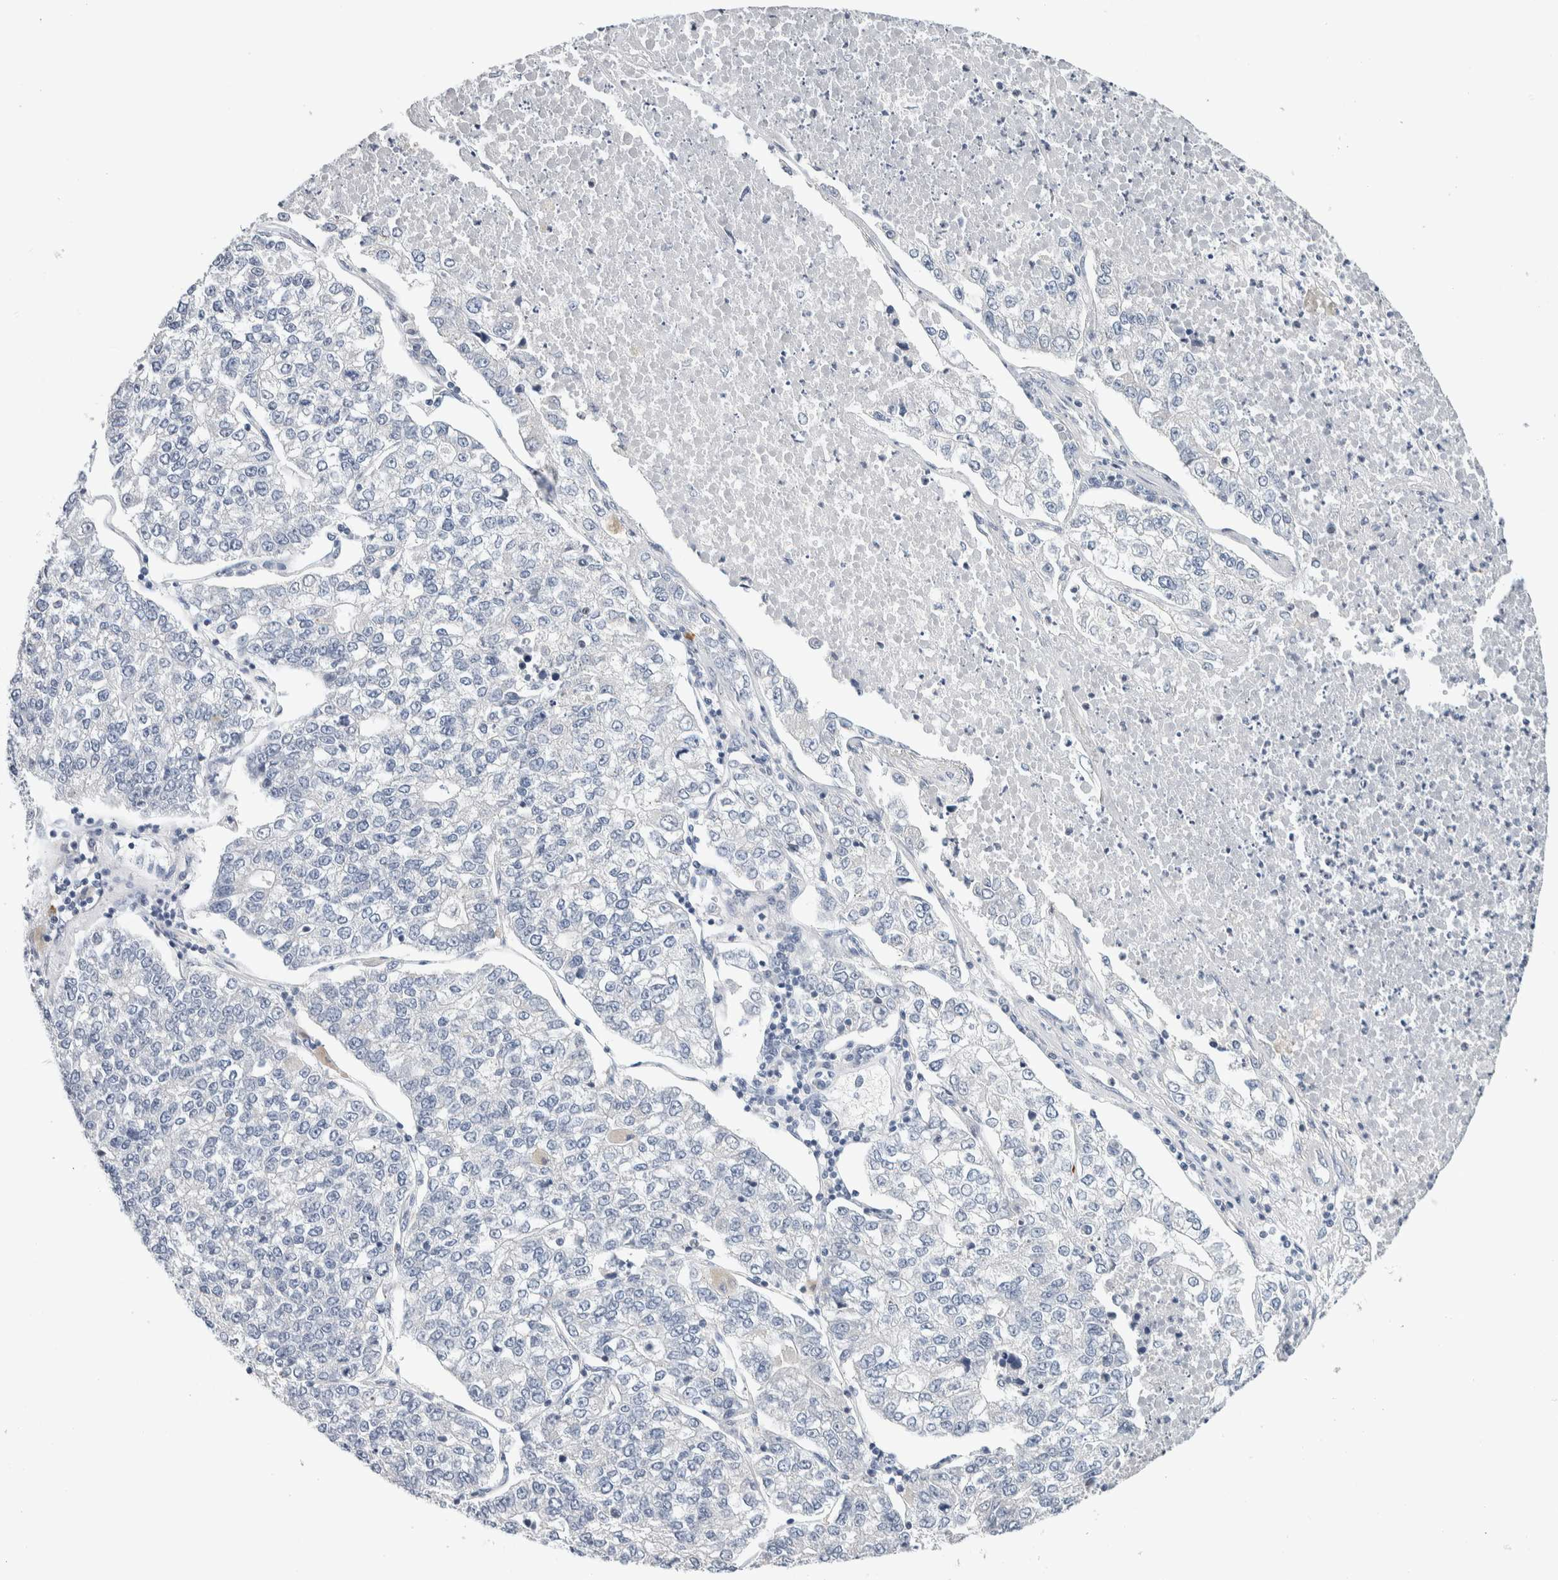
{"staining": {"intensity": "negative", "quantity": "none", "location": "none"}, "tissue": "lung cancer", "cell_type": "Tumor cells", "image_type": "cancer", "snomed": [{"axis": "morphology", "description": "Adenocarcinoma, NOS"}, {"axis": "topography", "description": "Lung"}], "caption": "Lung cancer was stained to show a protein in brown. There is no significant expression in tumor cells.", "gene": "SCN2A", "patient": {"sex": "male", "age": 49}}